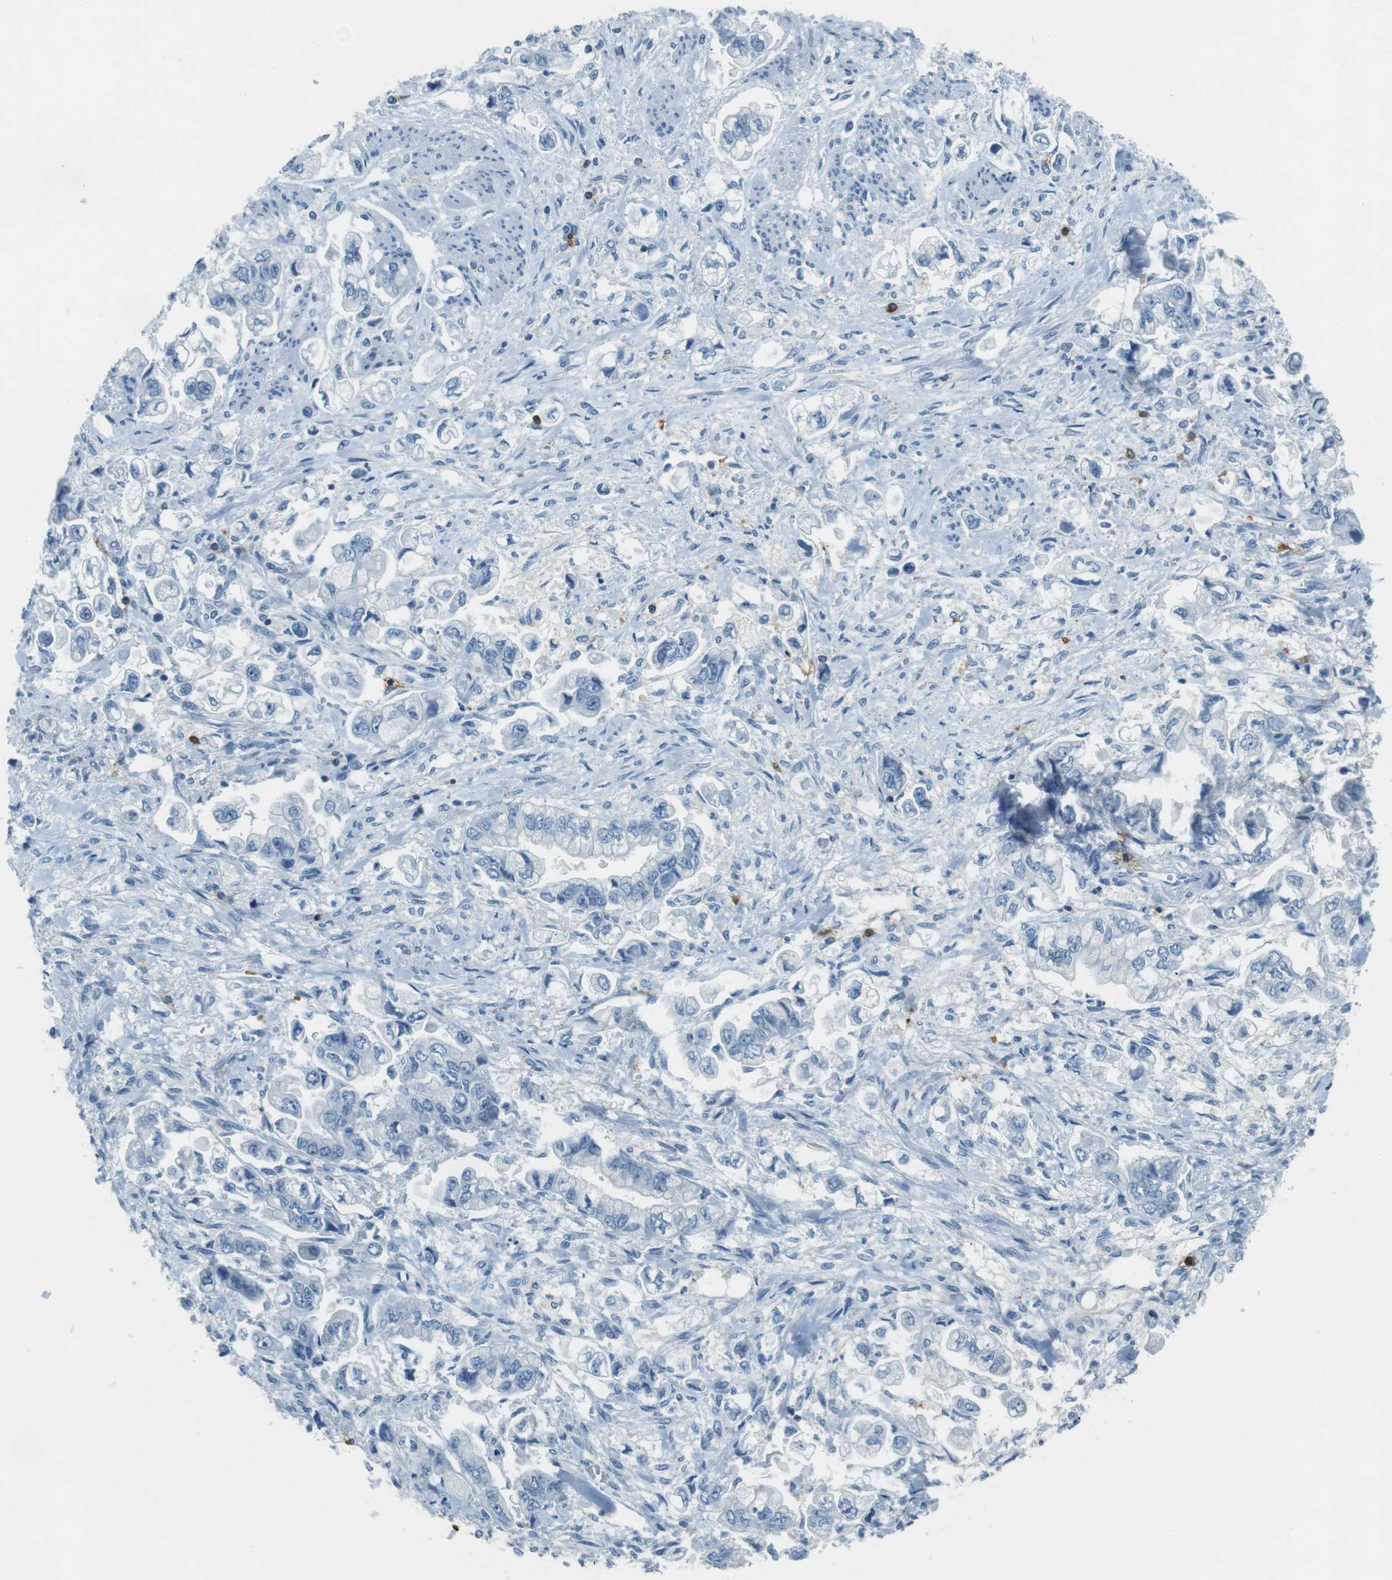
{"staining": {"intensity": "negative", "quantity": "none", "location": "none"}, "tissue": "stomach cancer", "cell_type": "Tumor cells", "image_type": "cancer", "snomed": [{"axis": "morphology", "description": "Normal tissue, NOS"}, {"axis": "morphology", "description": "Adenocarcinoma, NOS"}, {"axis": "topography", "description": "Stomach"}], "caption": "Human stomach adenocarcinoma stained for a protein using immunohistochemistry (IHC) demonstrates no staining in tumor cells.", "gene": "LAT", "patient": {"sex": "male", "age": 62}}